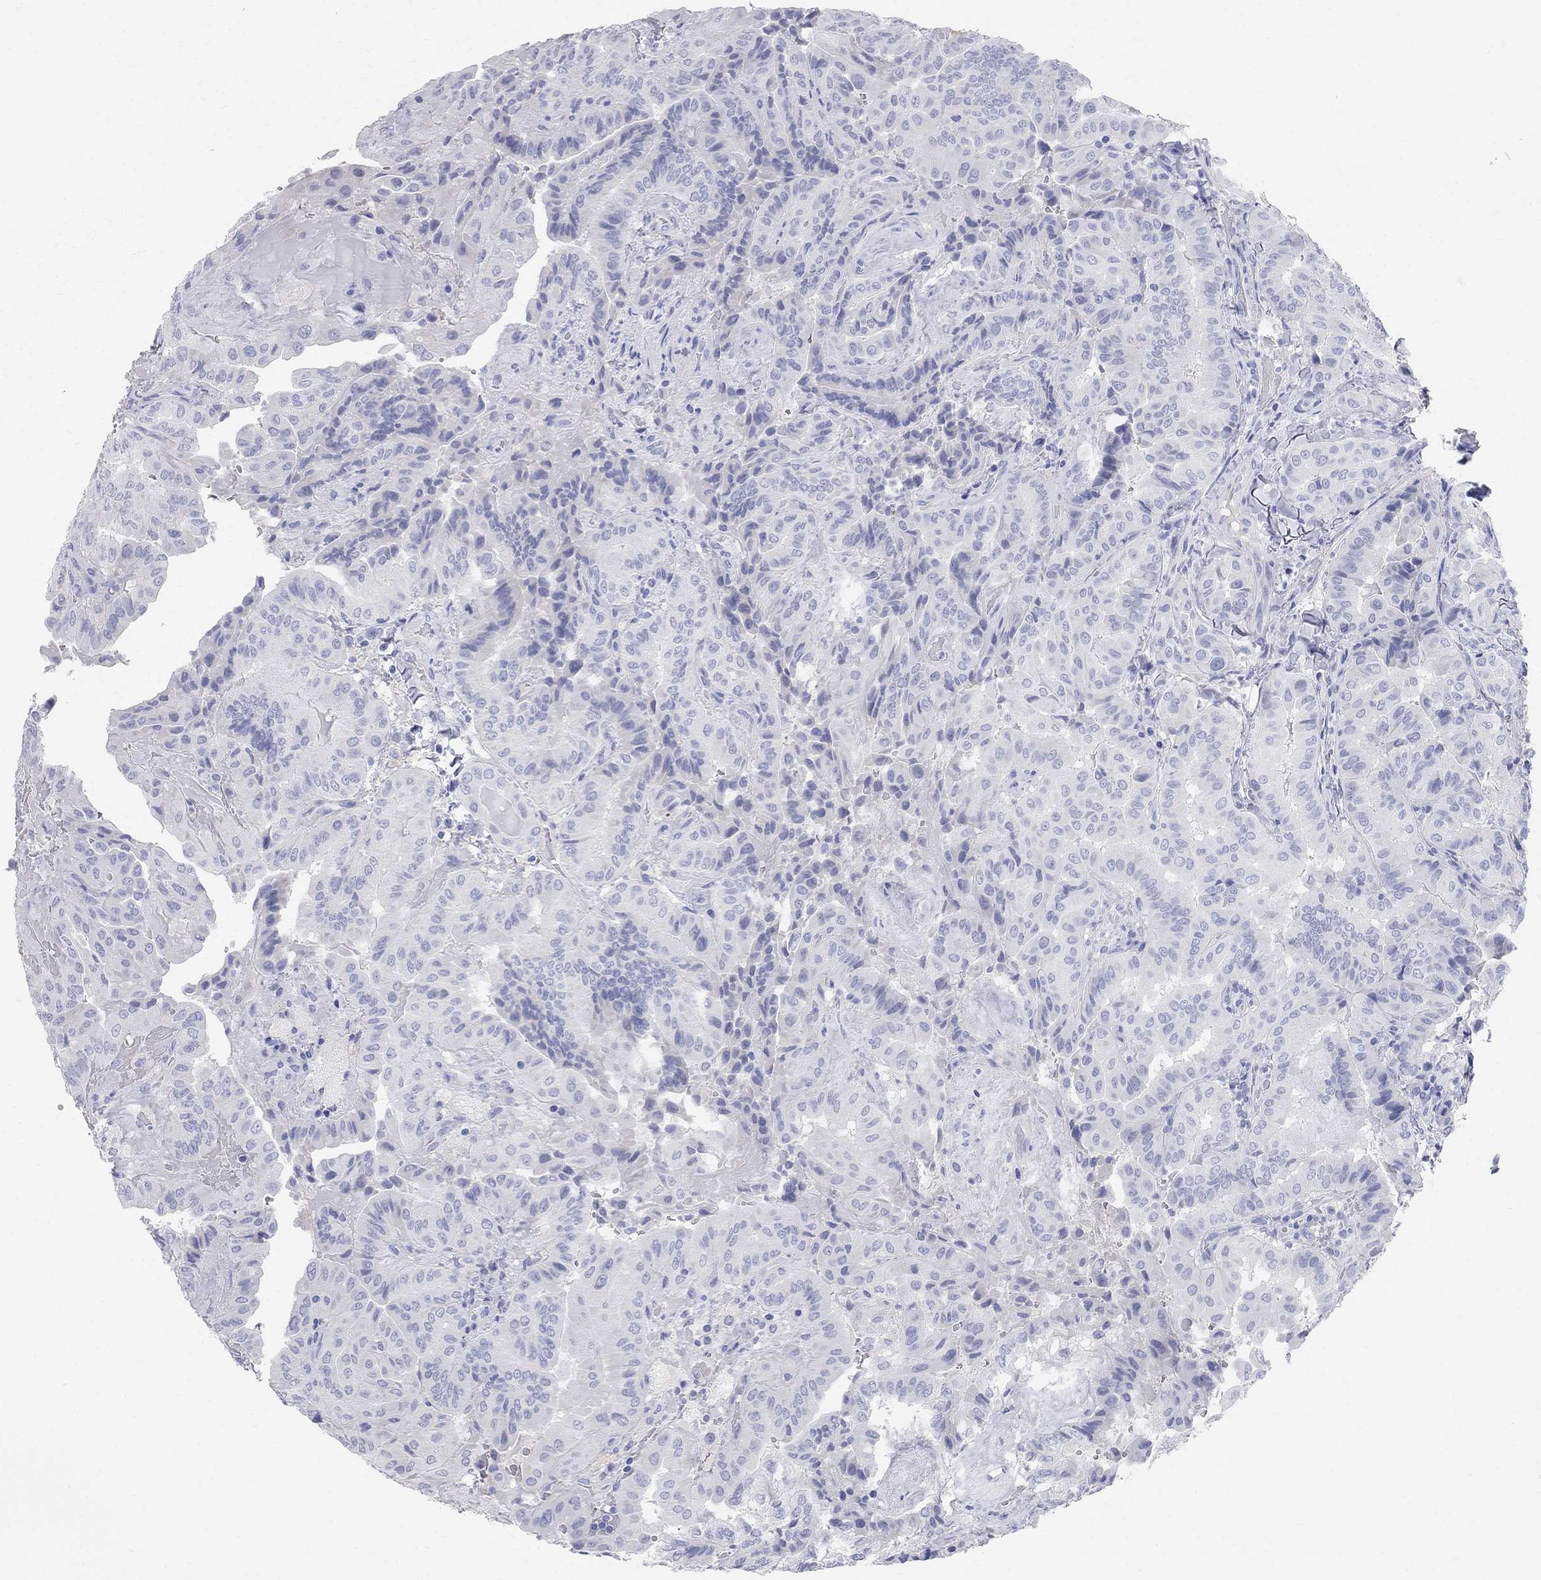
{"staining": {"intensity": "negative", "quantity": "none", "location": "none"}, "tissue": "thyroid cancer", "cell_type": "Tumor cells", "image_type": "cancer", "snomed": [{"axis": "morphology", "description": "Papillary adenocarcinoma, NOS"}, {"axis": "topography", "description": "Thyroid gland"}], "caption": "High power microscopy micrograph of an immunohistochemistry (IHC) micrograph of thyroid cancer, revealing no significant expression in tumor cells.", "gene": "AOX1", "patient": {"sex": "female", "age": 68}}